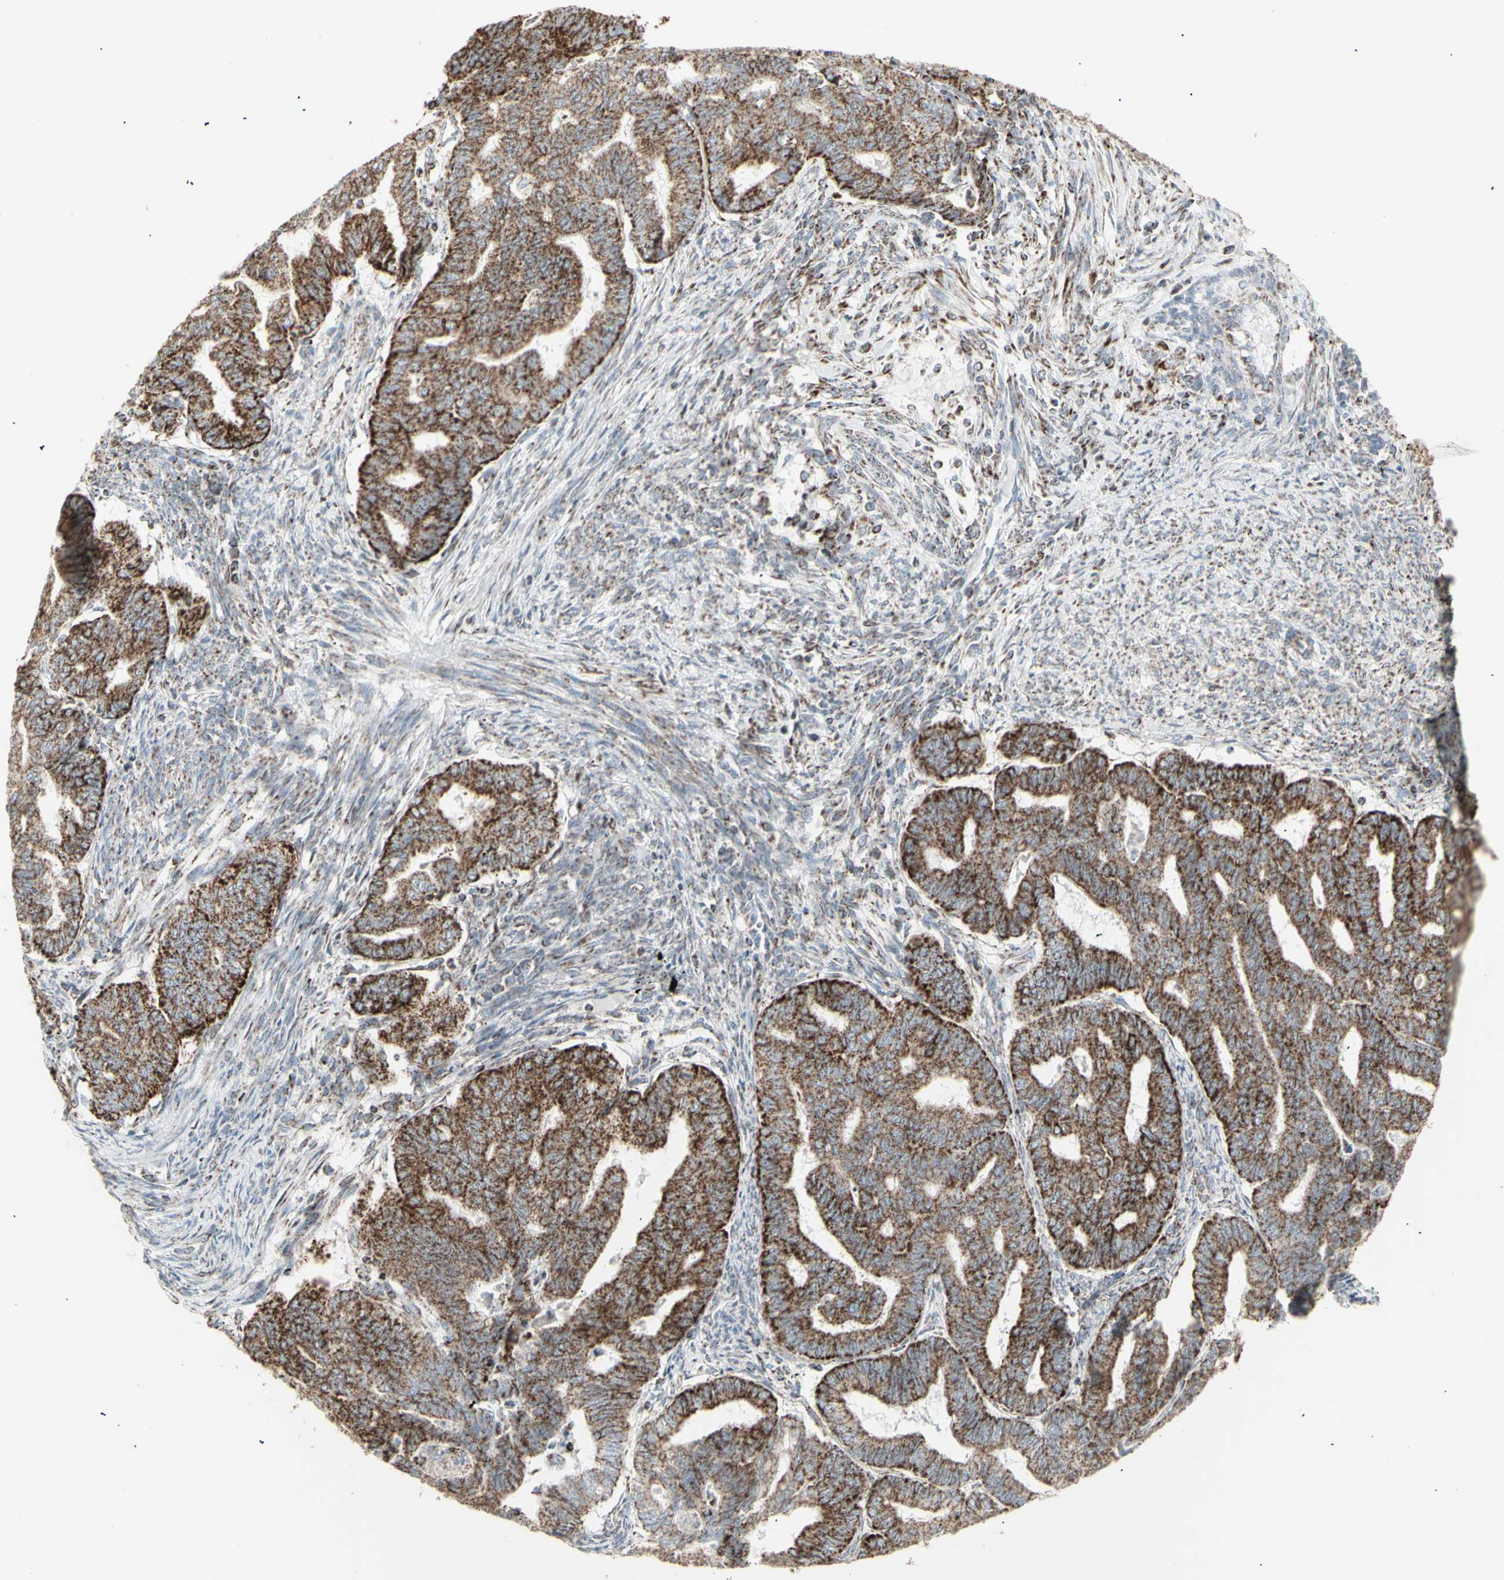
{"staining": {"intensity": "strong", "quantity": ">75%", "location": "cytoplasmic/membranous"}, "tissue": "endometrial cancer", "cell_type": "Tumor cells", "image_type": "cancer", "snomed": [{"axis": "morphology", "description": "Adenocarcinoma, NOS"}, {"axis": "topography", "description": "Endometrium"}], "caption": "Immunohistochemical staining of human adenocarcinoma (endometrial) displays high levels of strong cytoplasmic/membranous protein staining in approximately >75% of tumor cells. The protein is shown in brown color, while the nuclei are stained blue.", "gene": "PLGRKT", "patient": {"sex": "female", "age": 79}}